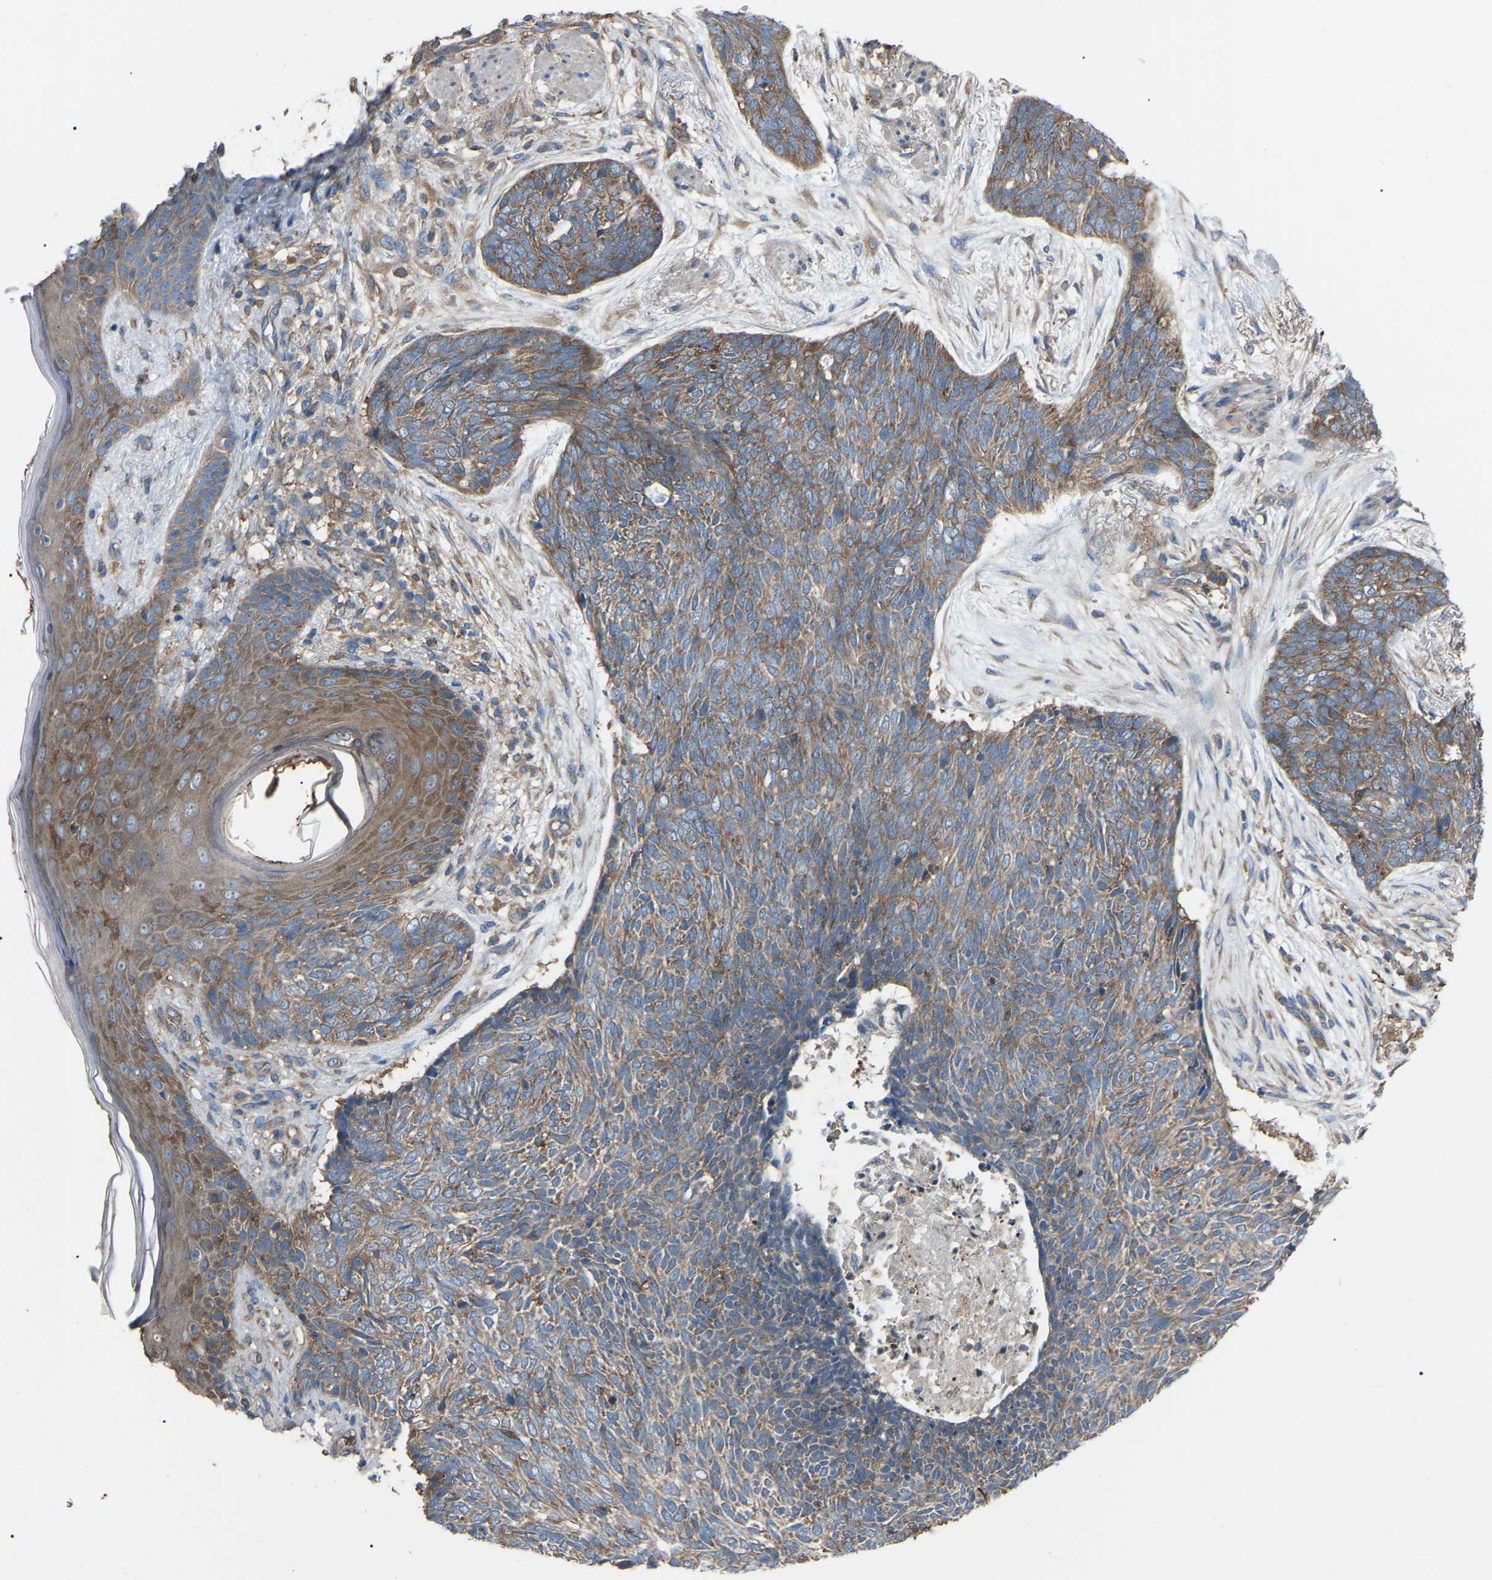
{"staining": {"intensity": "moderate", "quantity": ">75%", "location": "cytoplasmic/membranous"}, "tissue": "skin cancer", "cell_type": "Tumor cells", "image_type": "cancer", "snomed": [{"axis": "morphology", "description": "Basal cell carcinoma"}, {"axis": "topography", "description": "Skin"}], "caption": "High-power microscopy captured an immunohistochemistry (IHC) image of basal cell carcinoma (skin), revealing moderate cytoplasmic/membranous staining in about >75% of tumor cells.", "gene": "AIMP1", "patient": {"sex": "female", "age": 84}}